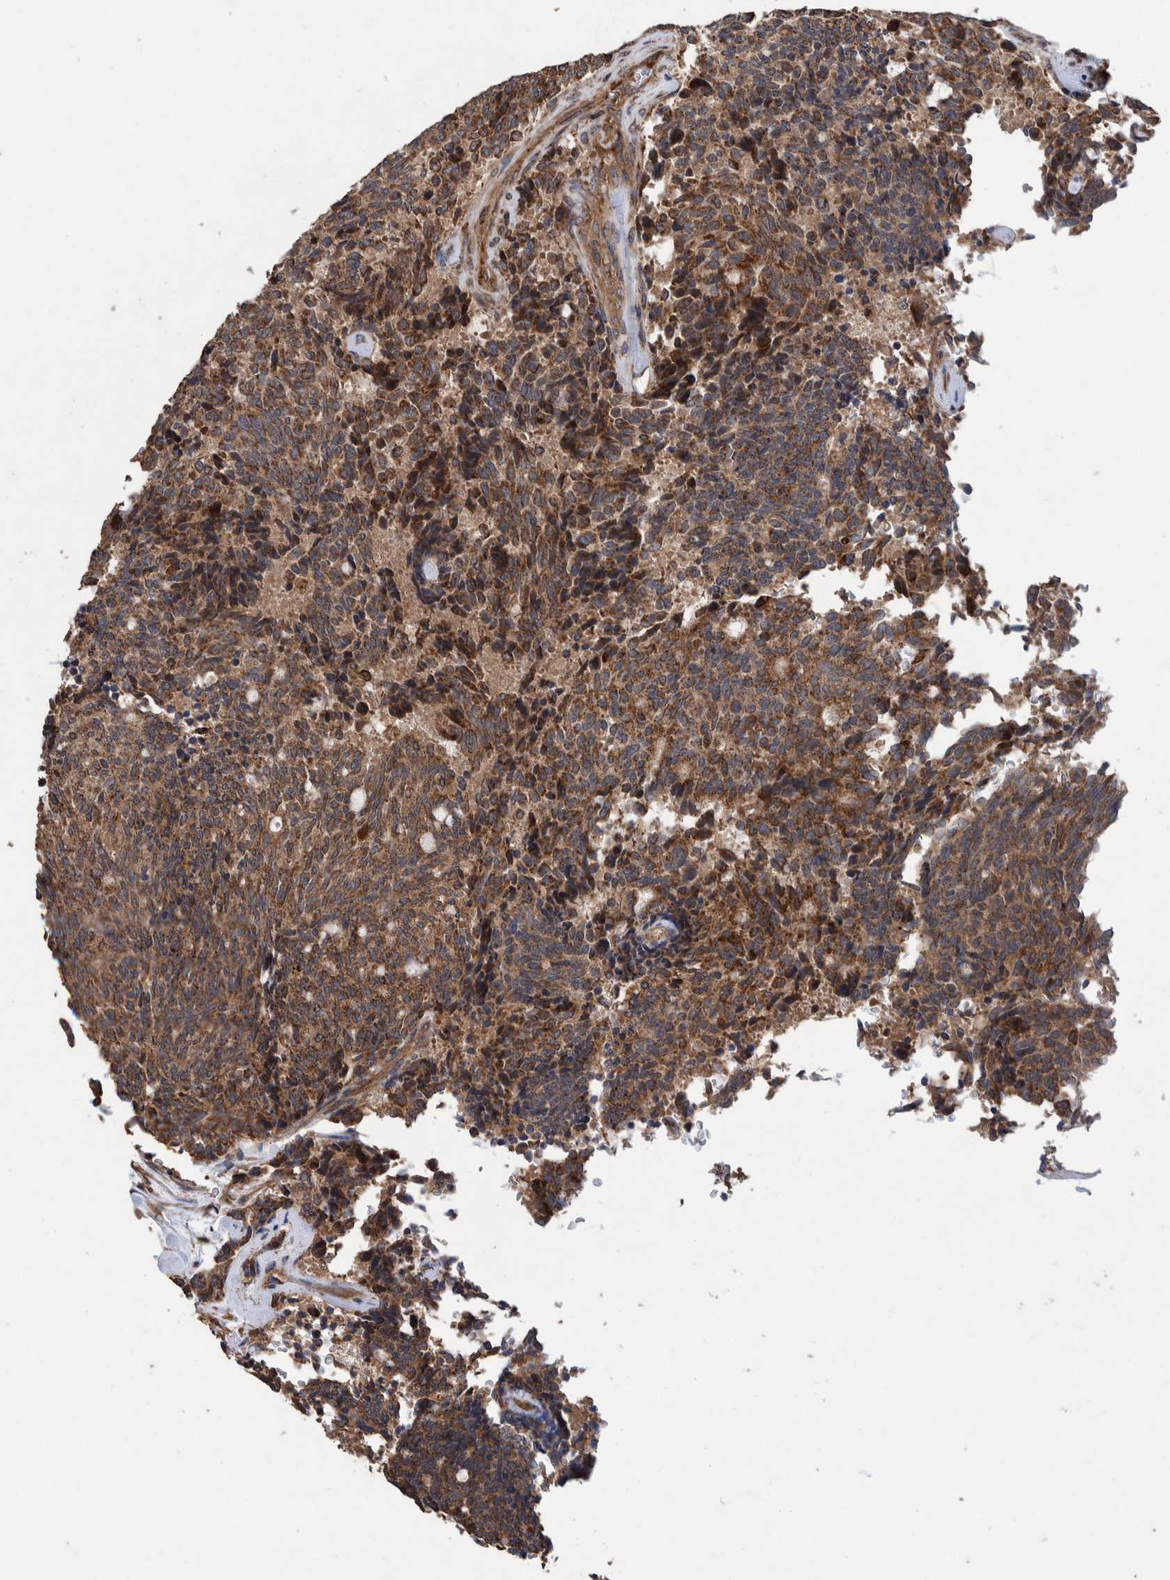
{"staining": {"intensity": "moderate", "quantity": ">75%", "location": "cytoplasmic/membranous"}, "tissue": "carcinoid", "cell_type": "Tumor cells", "image_type": "cancer", "snomed": [{"axis": "morphology", "description": "Carcinoid, malignant, NOS"}, {"axis": "topography", "description": "Pancreas"}], "caption": "Carcinoid stained for a protein reveals moderate cytoplasmic/membranous positivity in tumor cells. Immunohistochemistry stains the protein in brown and the nuclei are stained blue.", "gene": "TRIM16", "patient": {"sex": "female", "age": 54}}